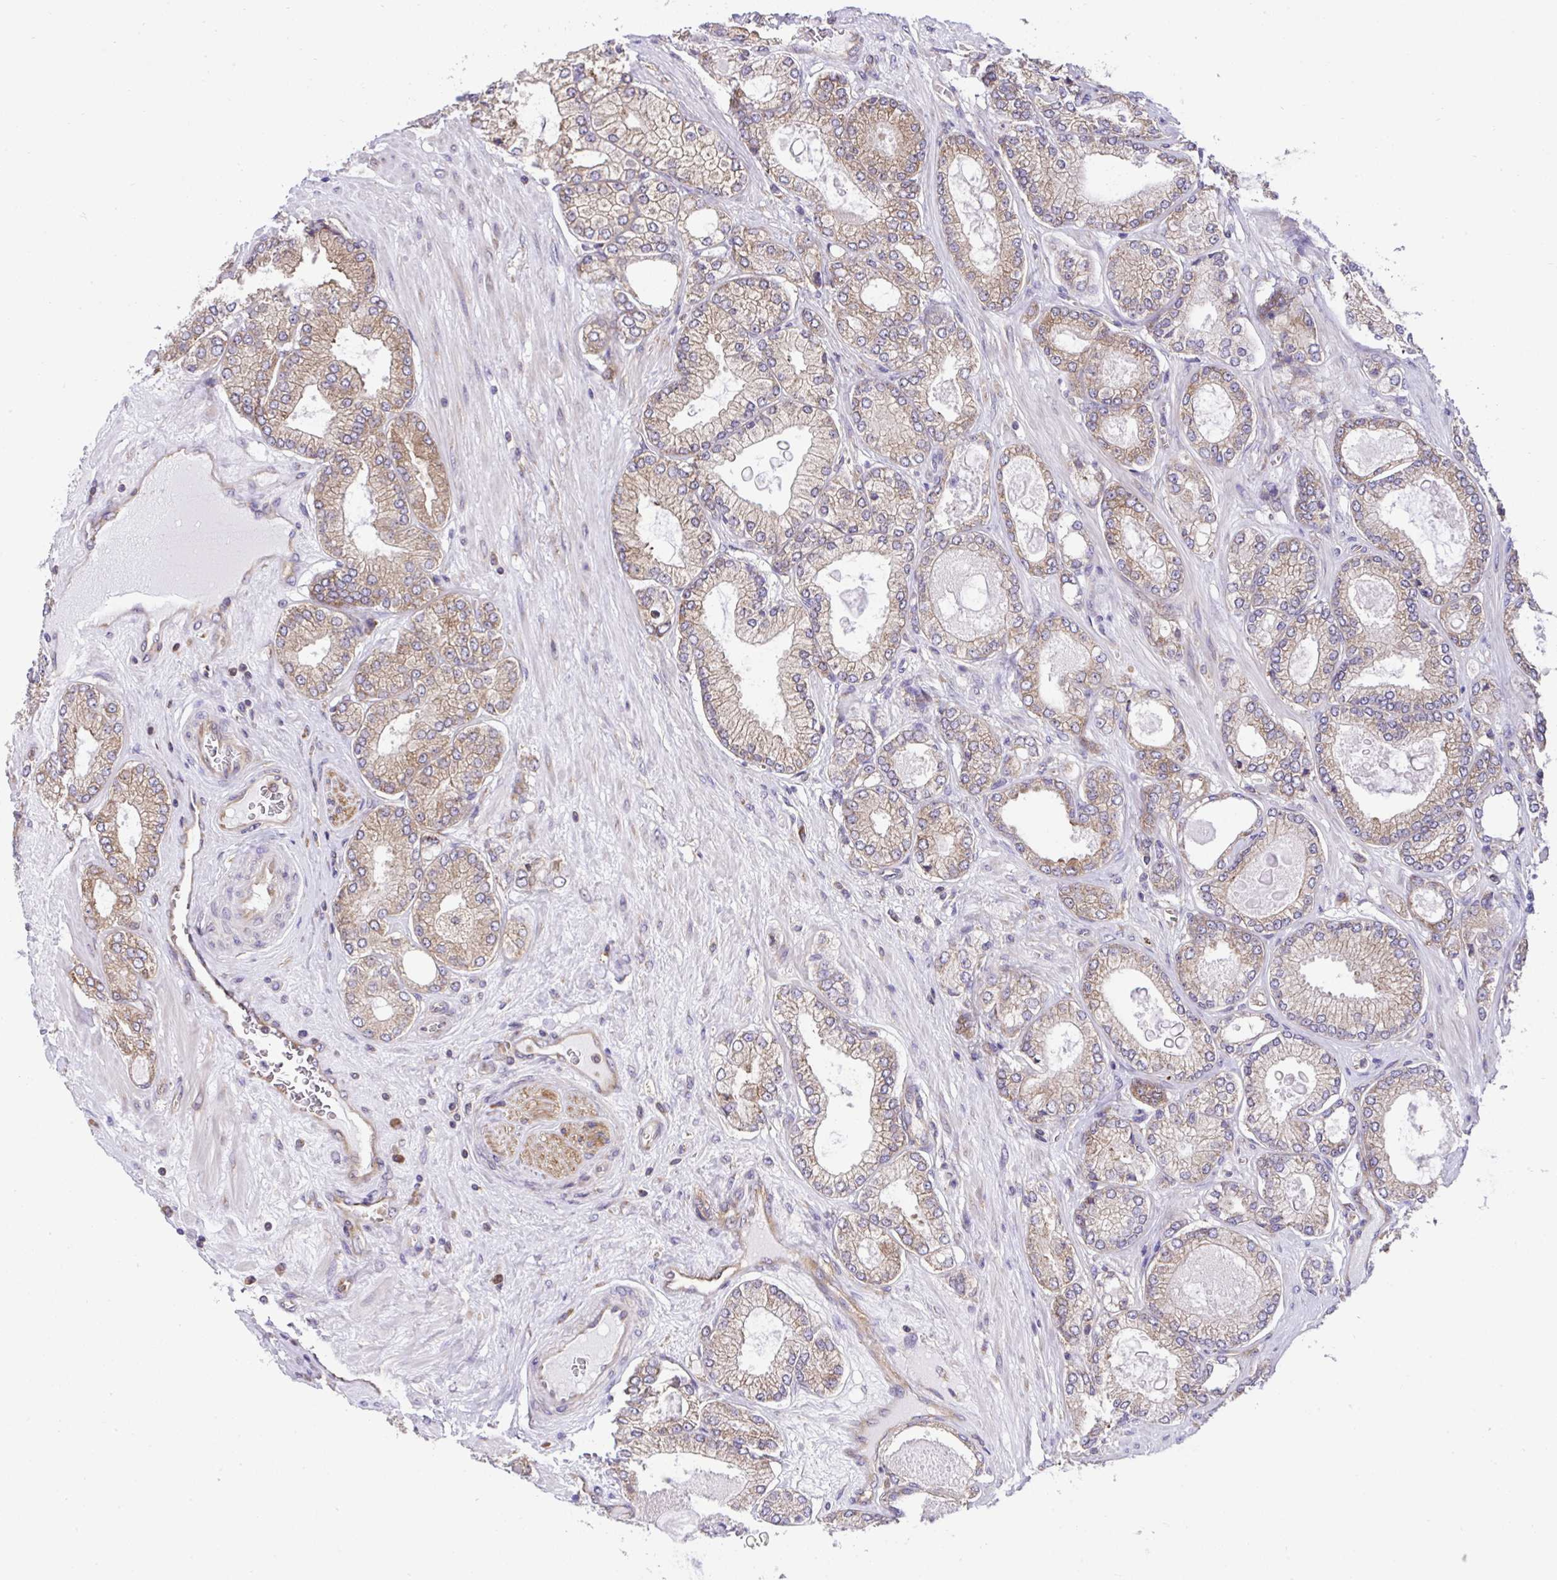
{"staining": {"intensity": "moderate", "quantity": "25%-75%", "location": "cytoplasmic/membranous"}, "tissue": "prostate cancer", "cell_type": "Tumor cells", "image_type": "cancer", "snomed": [{"axis": "morphology", "description": "Adenocarcinoma, High grade"}, {"axis": "topography", "description": "Prostate"}], "caption": "Immunohistochemical staining of prostate cancer displays moderate cytoplasmic/membranous protein expression in about 25%-75% of tumor cells.", "gene": "RPS7", "patient": {"sex": "male", "age": 68}}